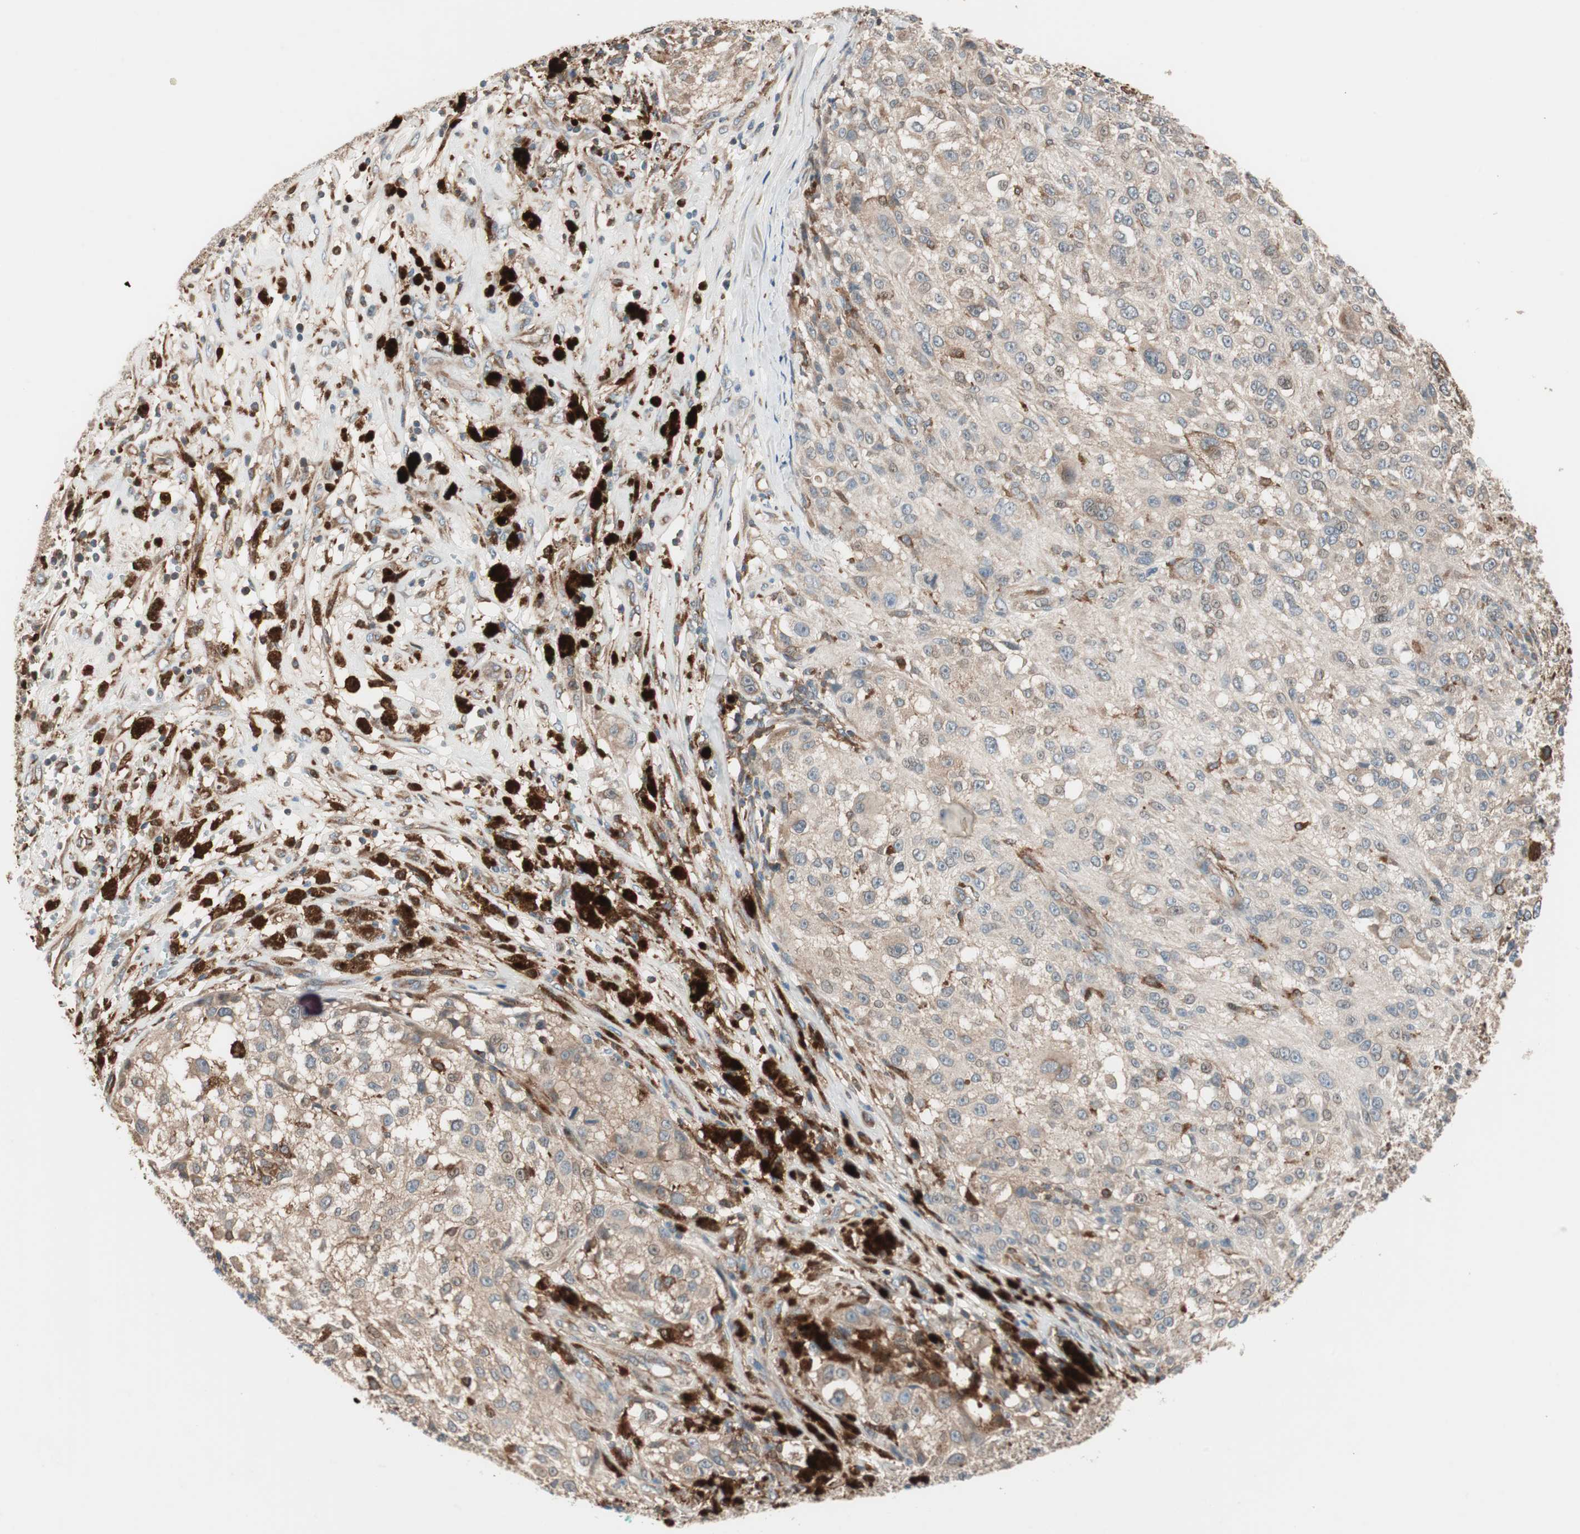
{"staining": {"intensity": "moderate", "quantity": ">75%", "location": "cytoplasmic/membranous"}, "tissue": "melanoma", "cell_type": "Tumor cells", "image_type": "cancer", "snomed": [{"axis": "morphology", "description": "Necrosis, NOS"}, {"axis": "morphology", "description": "Malignant melanoma, NOS"}, {"axis": "topography", "description": "Skin"}], "caption": "A histopathology image of malignant melanoma stained for a protein displays moderate cytoplasmic/membranous brown staining in tumor cells.", "gene": "STAB1", "patient": {"sex": "female", "age": 87}}